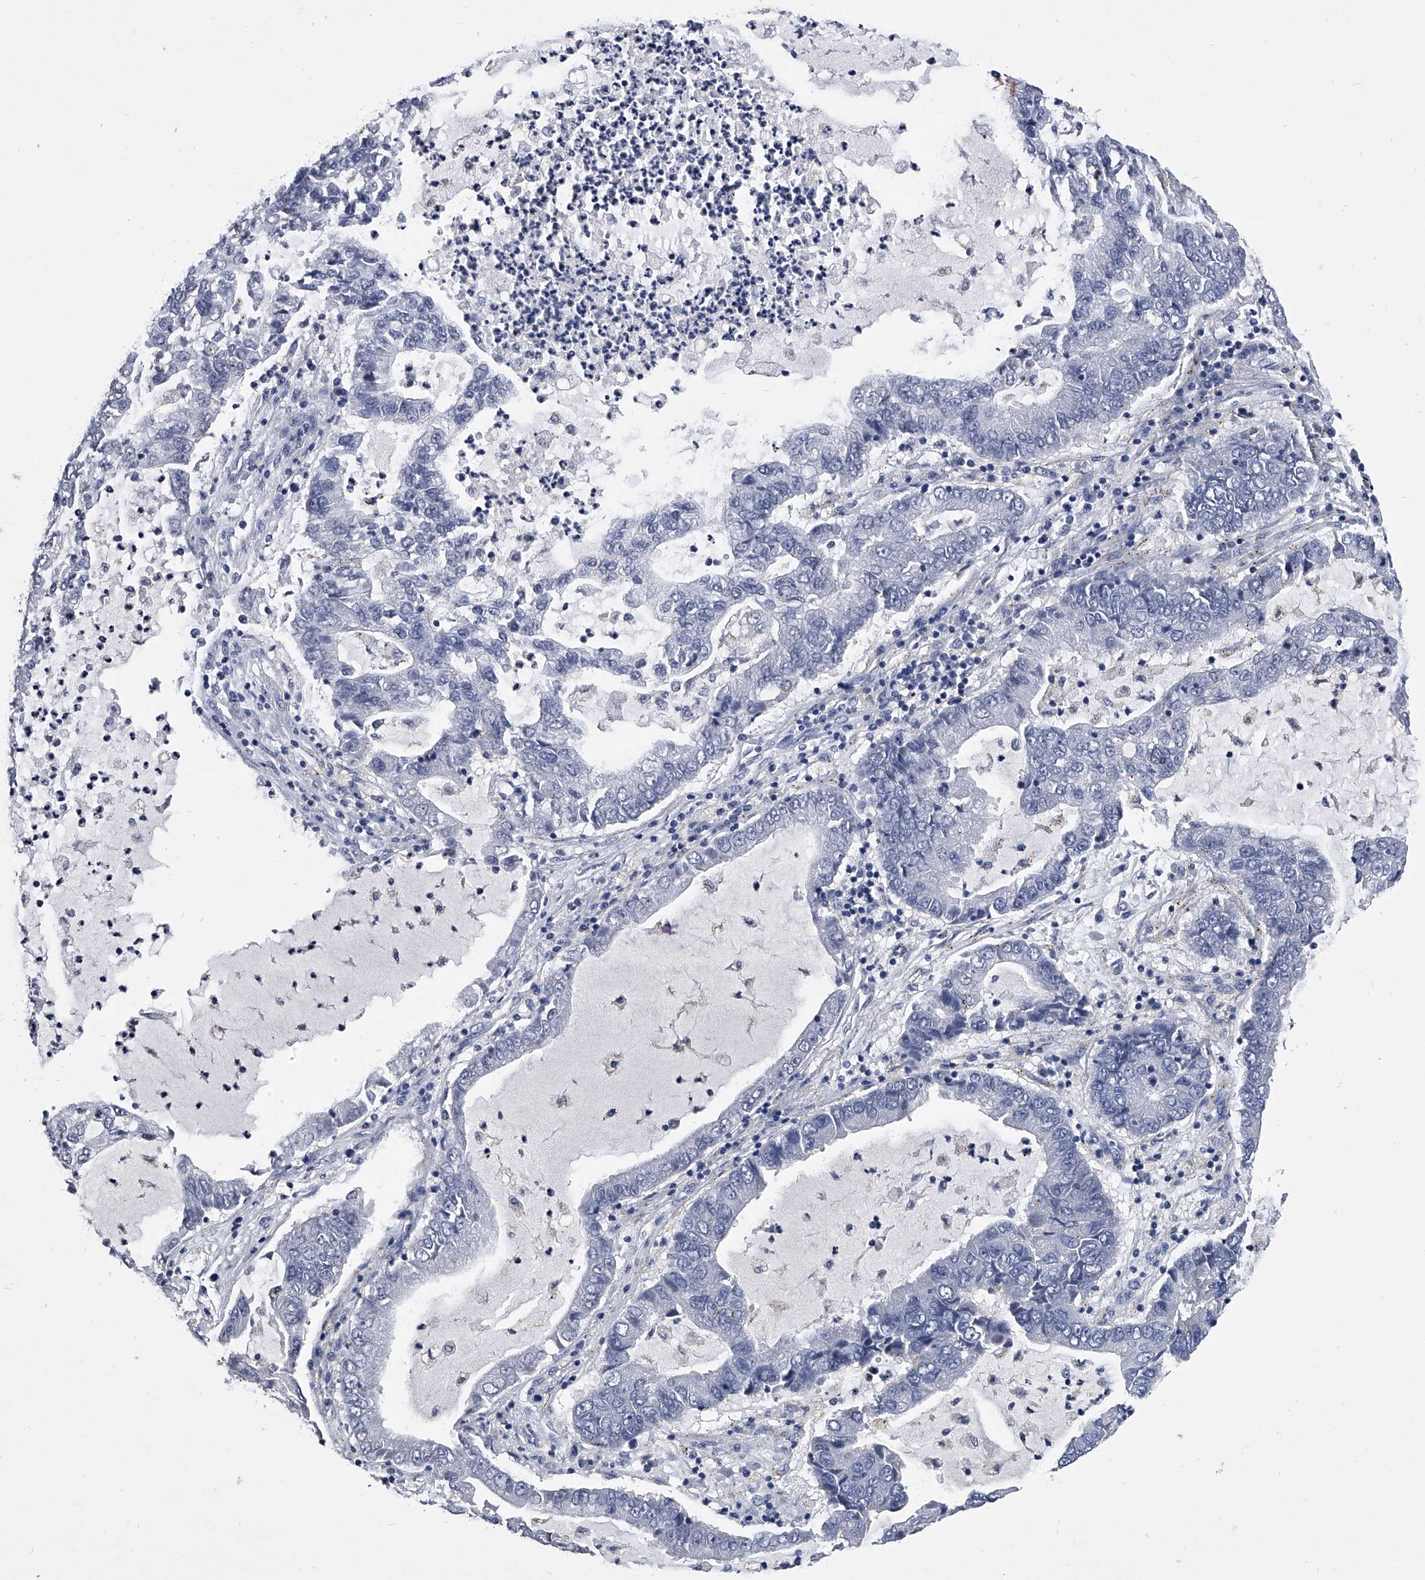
{"staining": {"intensity": "negative", "quantity": "none", "location": "none"}, "tissue": "lung cancer", "cell_type": "Tumor cells", "image_type": "cancer", "snomed": [{"axis": "morphology", "description": "Adenocarcinoma, NOS"}, {"axis": "topography", "description": "Lung"}], "caption": "Adenocarcinoma (lung) stained for a protein using immunohistochemistry exhibits no expression tumor cells.", "gene": "BCAS1", "patient": {"sex": "female", "age": 51}}